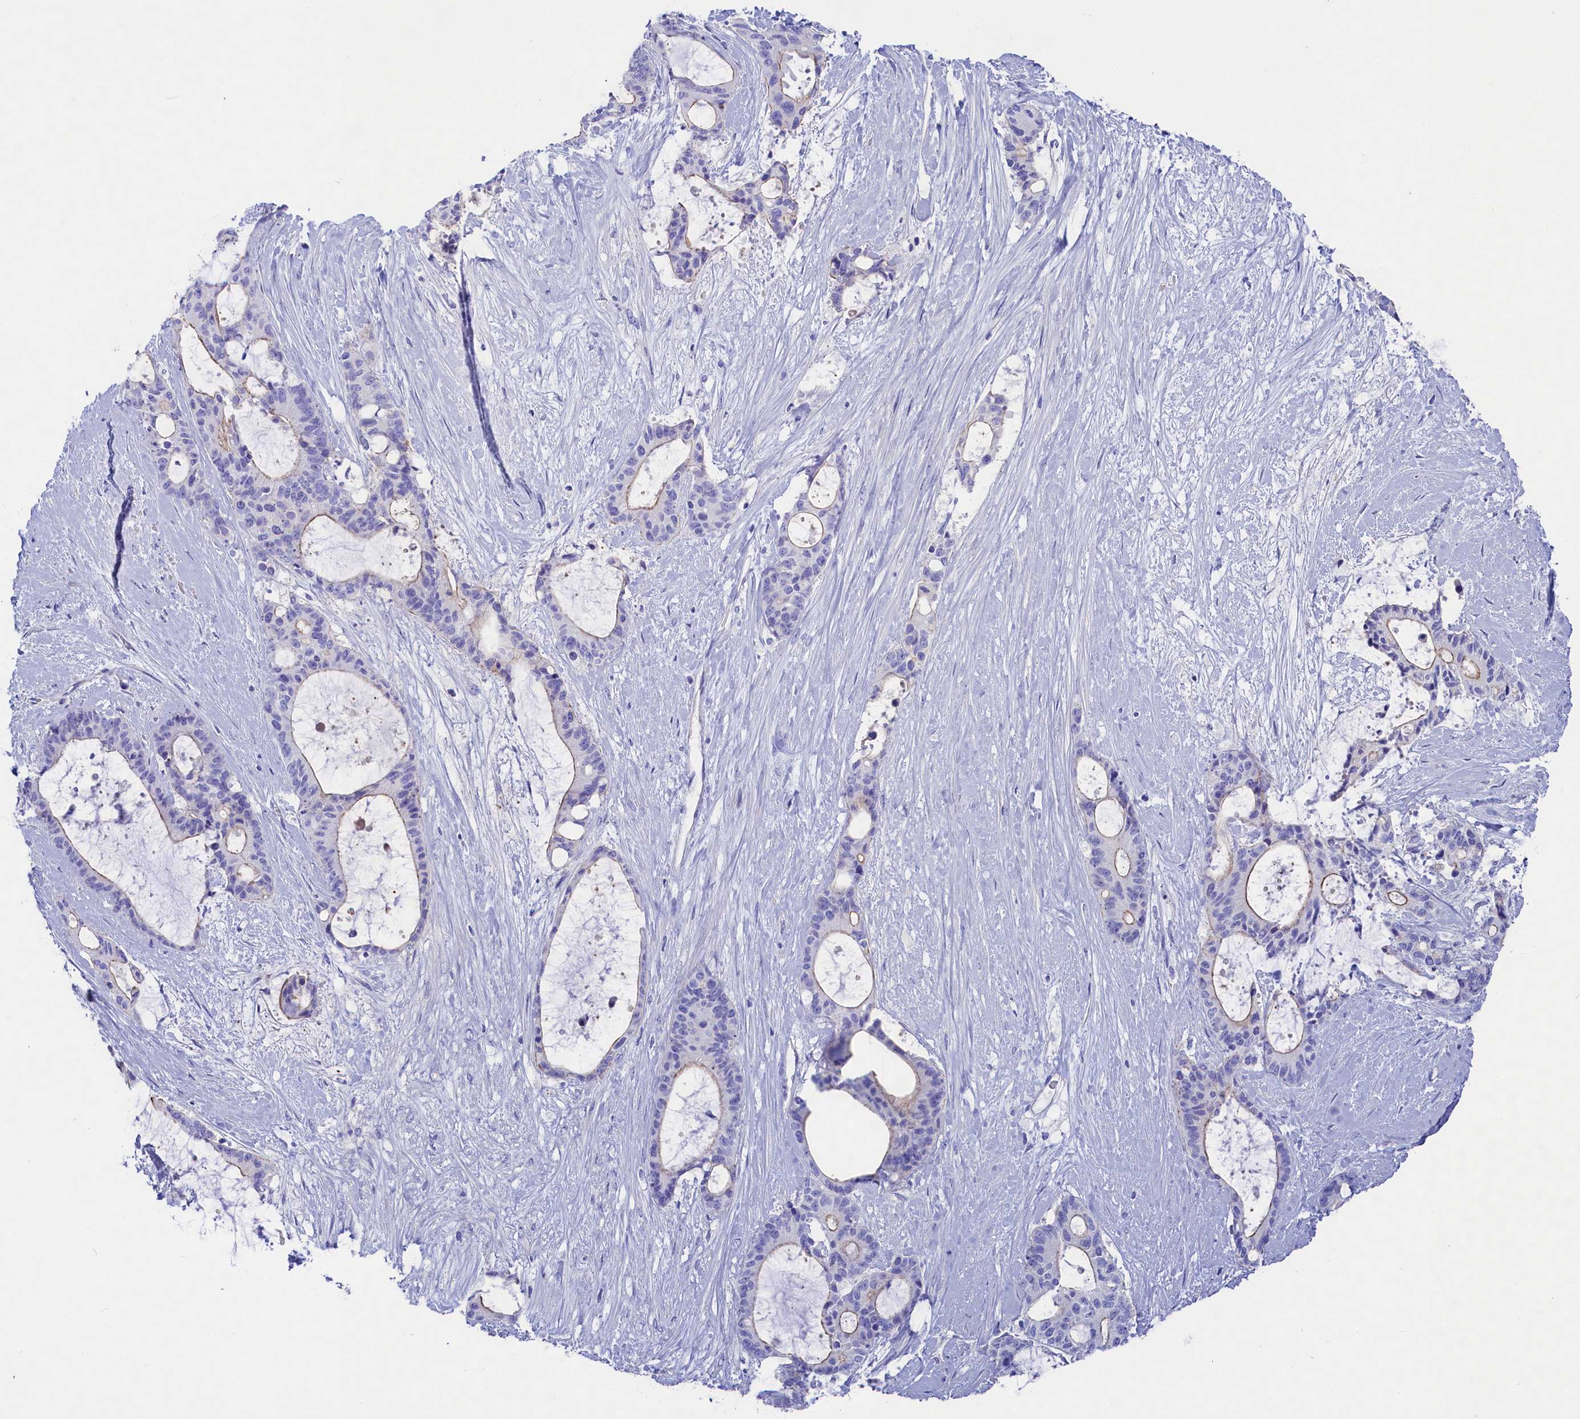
{"staining": {"intensity": "moderate", "quantity": "<25%", "location": "cytoplasmic/membranous"}, "tissue": "liver cancer", "cell_type": "Tumor cells", "image_type": "cancer", "snomed": [{"axis": "morphology", "description": "Normal tissue, NOS"}, {"axis": "morphology", "description": "Cholangiocarcinoma"}, {"axis": "topography", "description": "Liver"}, {"axis": "topography", "description": "Peripheral nerve tissue"}], "caption": "Brown immunohistochemical staining in human liver cholangiocarcinoma shows moderate cytoplasmic/membranous expression in about <25% of tumor cells.", "gene": "SULT2A1", "patient": {"sex": "female", "age": 73}}